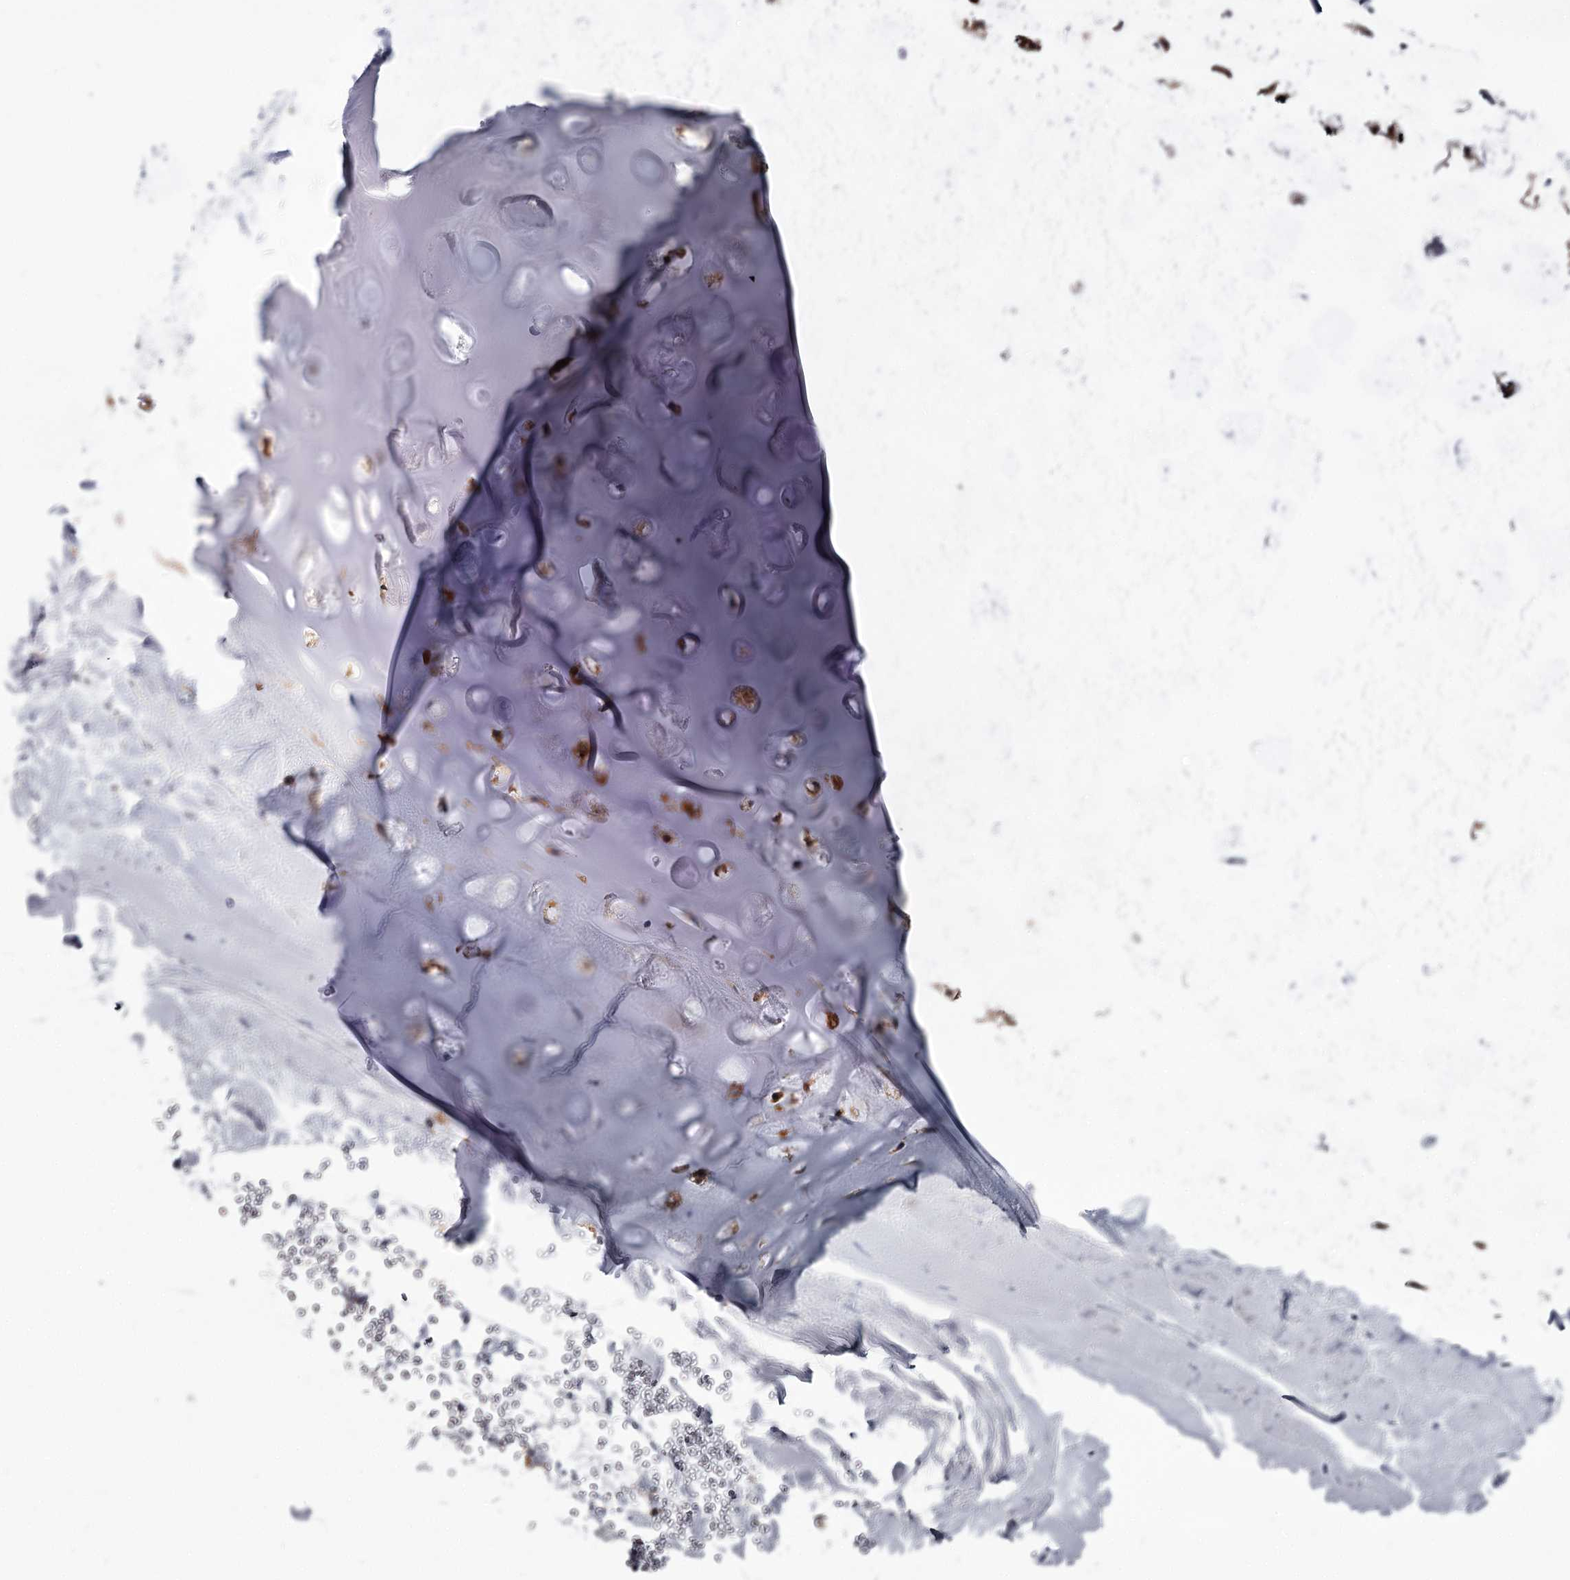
{"staining": {"intensity": "negative", "quantity": "none", "location": "none"}, "tissue": "adipose tissue", "cell_type": "Adipocytes", "image_type": "normal", "snomed": [{"axis": "morphology", "description": "Normal tissue, NOS"}, {"axis": "morphology", "description": "Squamous cell carcinoma, NOS"}, {"axis": "topography", "description": "Lymph node"}, {"axis": "topography", "description": "Bronchus"}, {"axis": "topography", "description": "Lung"}], "caption": "High power microscopy histopathology image of an IHC image of benign adipose tissue, revealing no significant expression in adipocytes.", "gene": "GSTO1", "patient": {"sex": "male", "age": 66}}